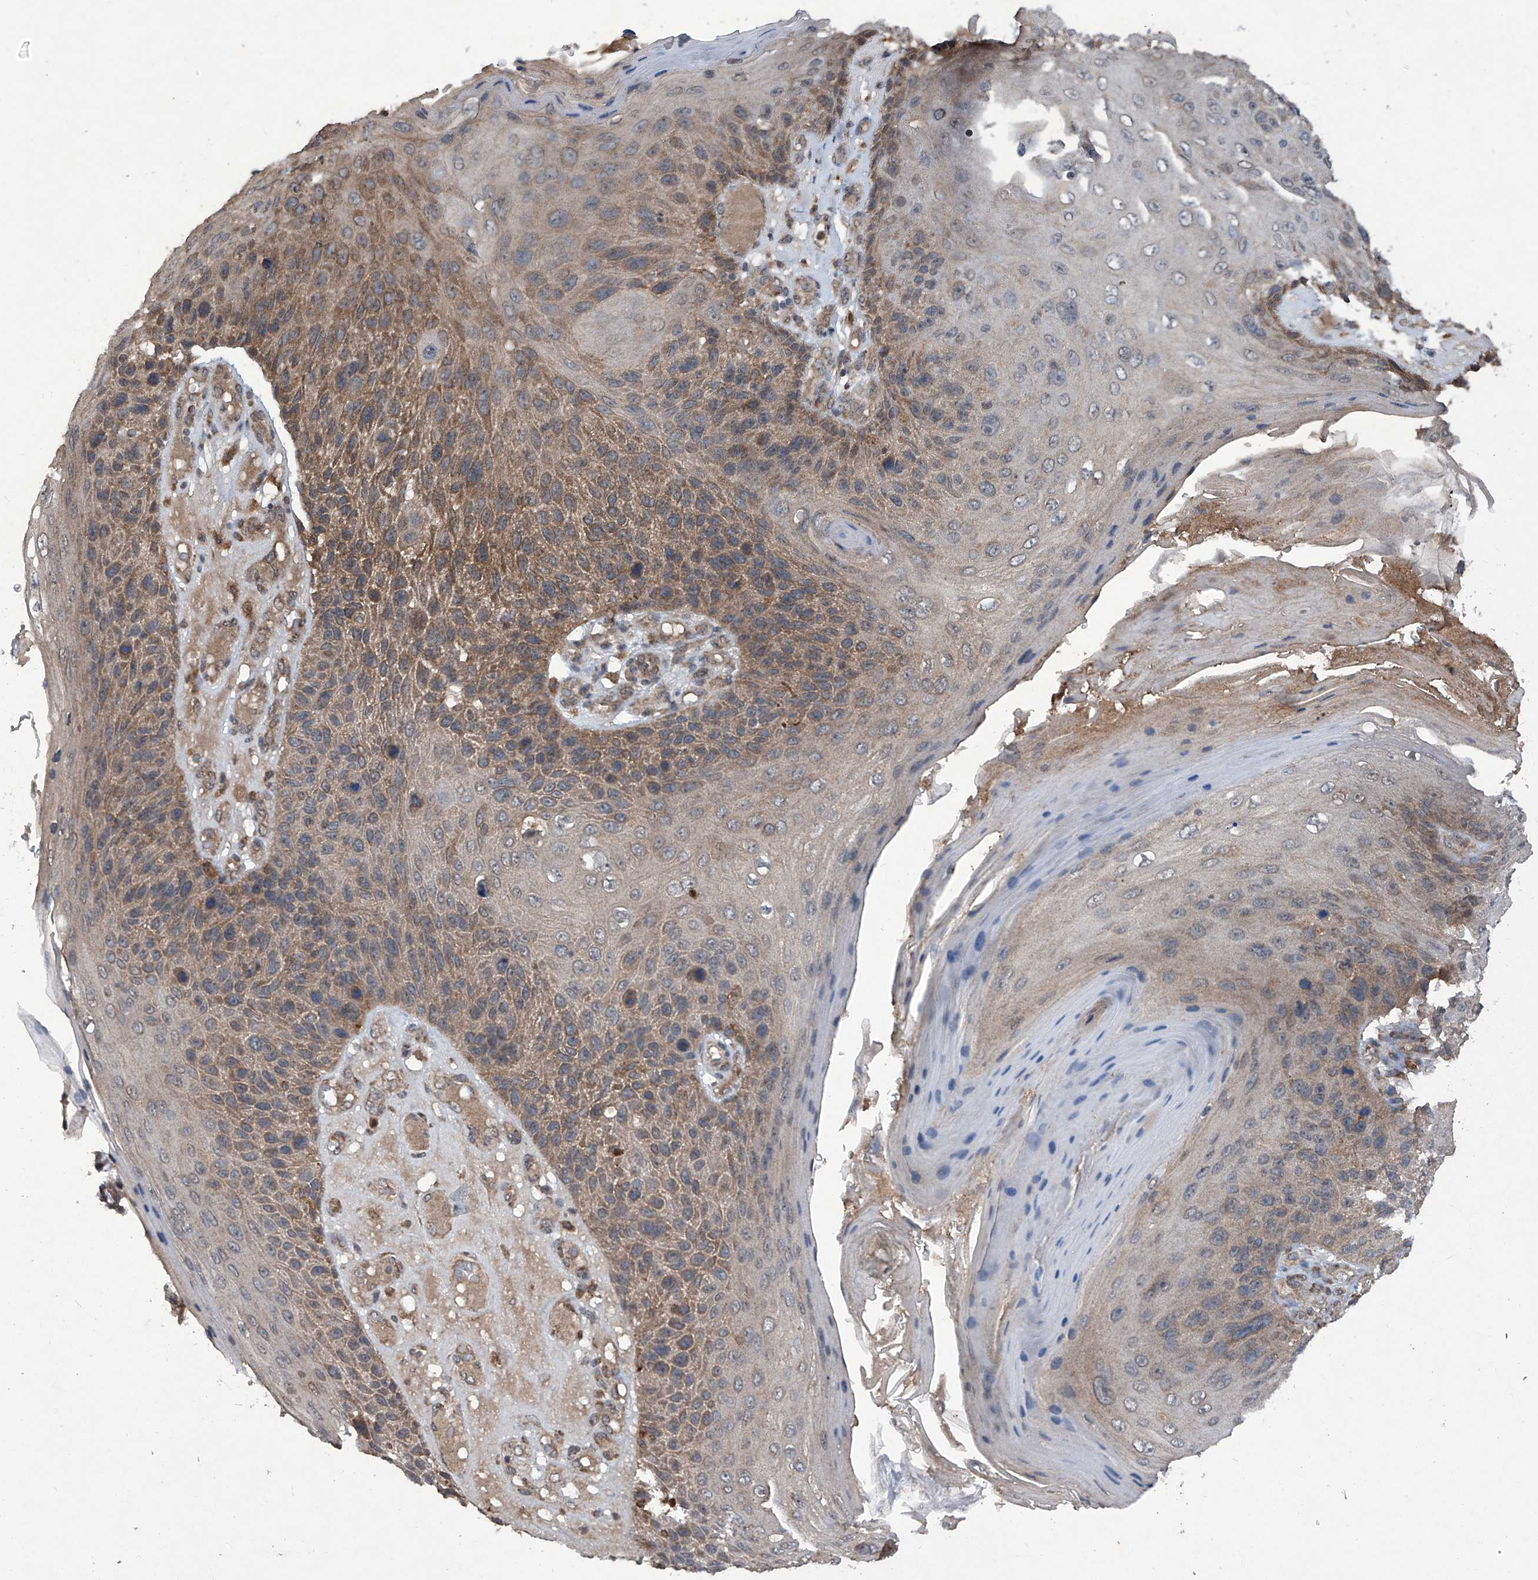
{"staining": {"intensity": "moderate", "quantity": "25%-75%", "location": "cytoplasmic/membranous"}, "tissue": "skin cancer", "cell_type": "Tumor cells", "image_type": "cancer", "snomed": [{"axis": "morphology", "description": "Squamous cell carcinoma, NOS"}, {"axis": "topography", "description": "Skin"}], "caption": "Human skin cancer (squamous cell carcinoma) stained with a brown dye reveals moderate cytoplasmic/membranous positive positivity in about 25%-75% of tumor cells.", "gene": "SUMF2", "patient": {"sex": "female", "age": 88}}